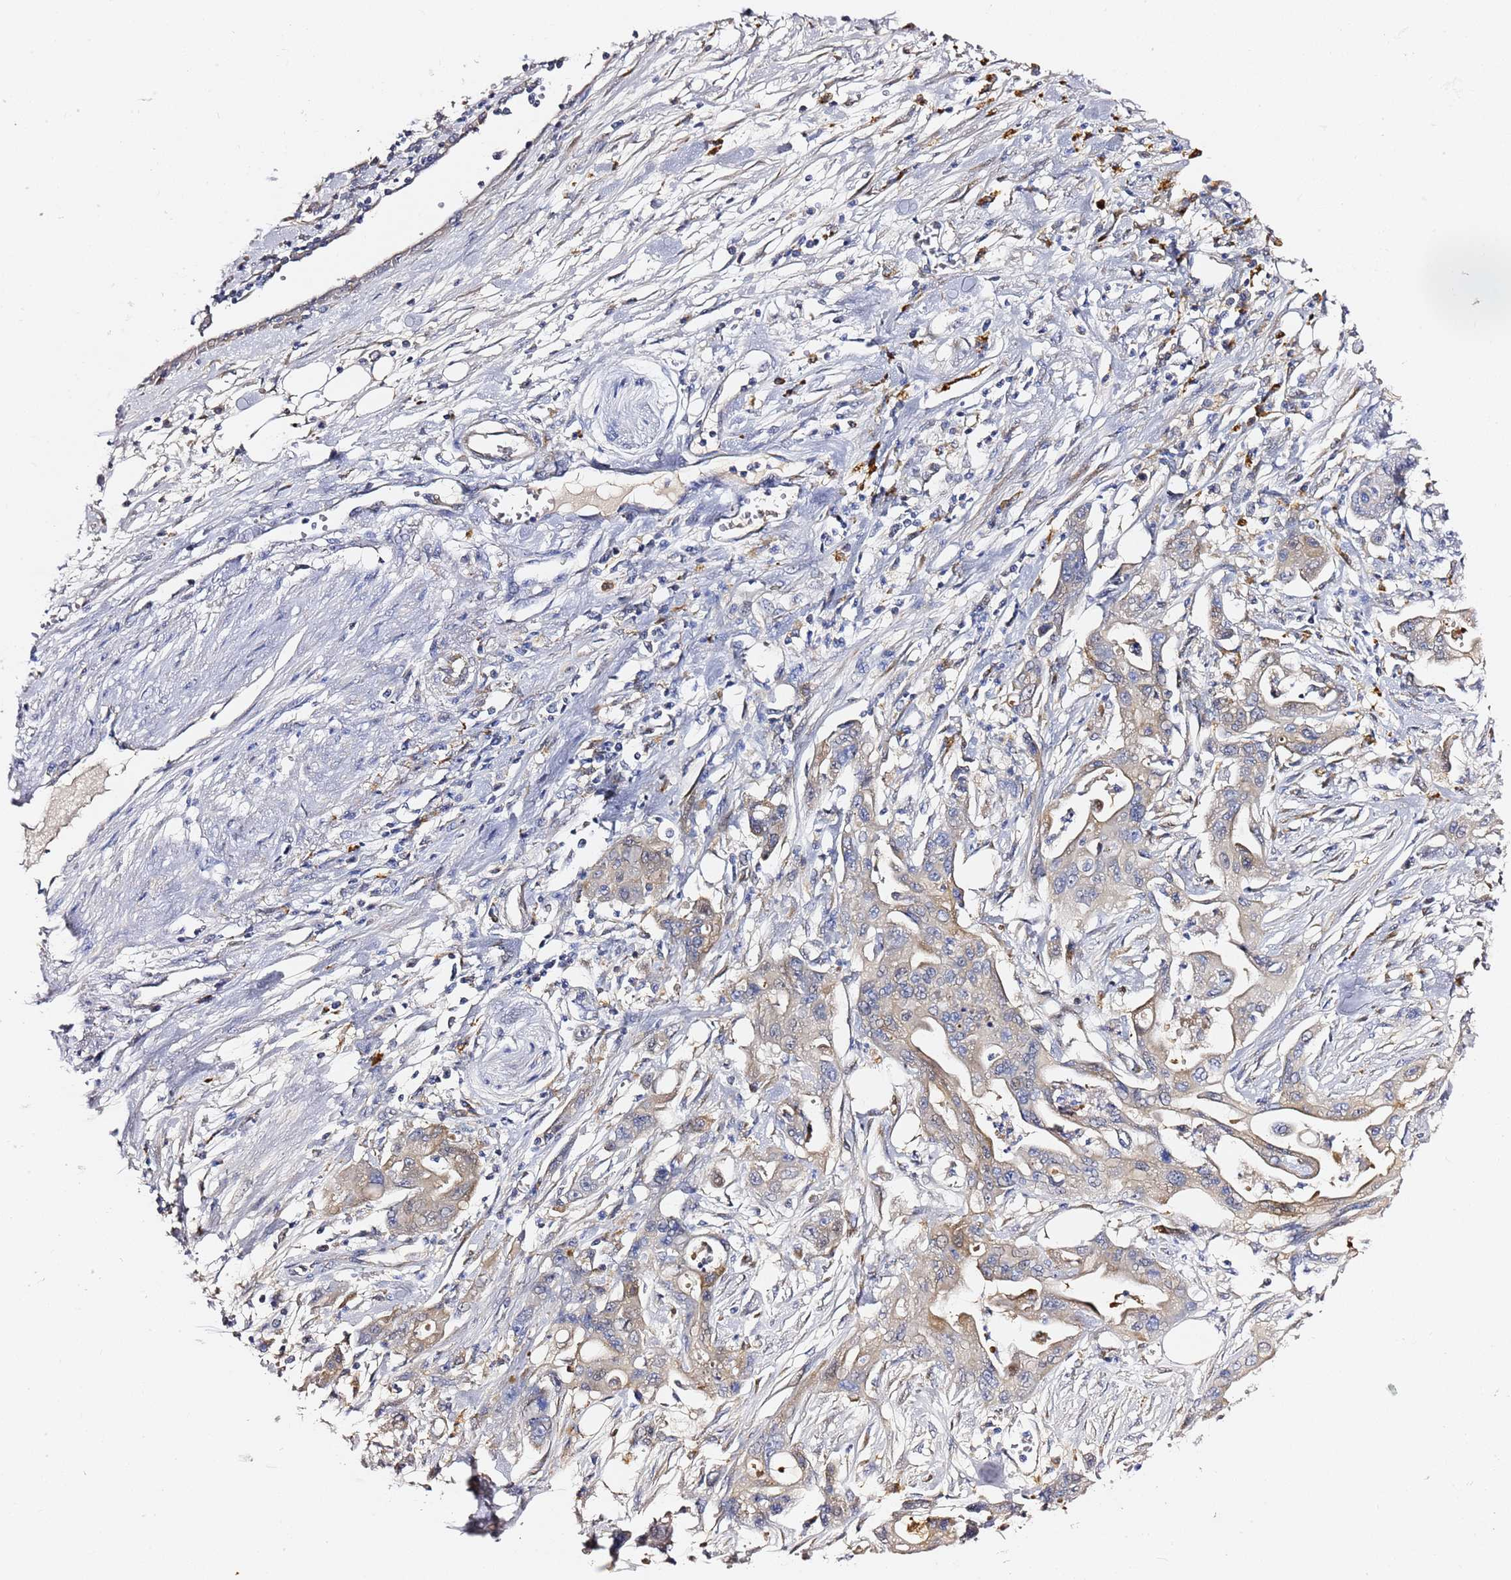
{"staining": {"intensity": "weak", "quantity": "25%-75%", "location": "cytoplasmic/membranous"}, "tissue": "ovarian cancer", "cell_type": "Tumor cells", "image_type": "cancer", "snomed": [{"axis": "morphology", "description": "Cystadenocarcinoma, mucinous, NOS"}, {"axis": "topography", "description": "Ovary"}], "caption": "A micrograph of human ovarian cancer stained for a protein shows weak cytoplasmic/membranous brown staining in tumor cells.", "gene": "NAT2", "patient": {"sex": "female", "age": 70}}